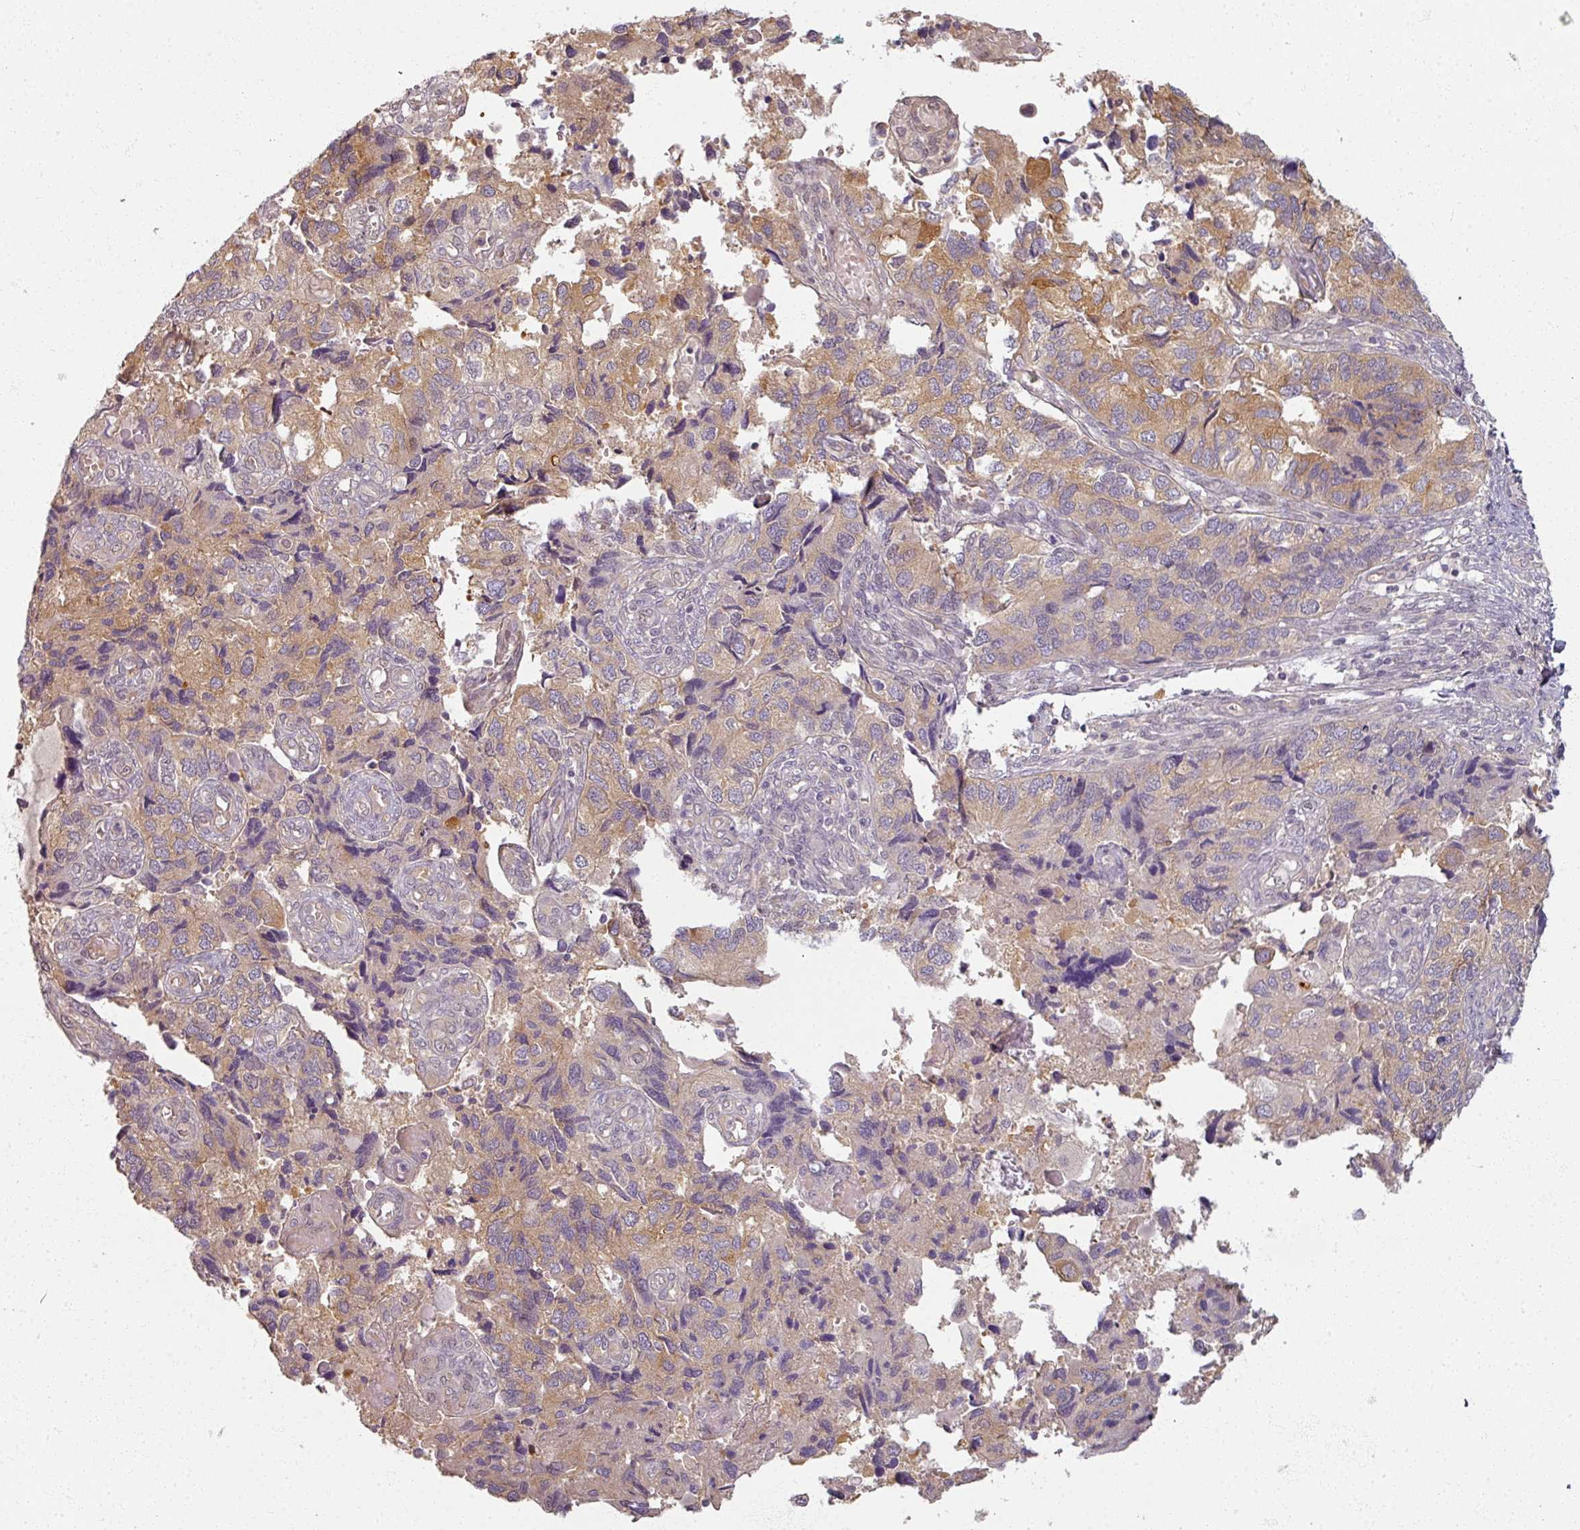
{"staining": {"intensity": "moderate", "quantity": "25%-75%", "location": "cytoplasmic/membranous"}, "tissue": "endometrial cancer", "cell_type": "Tumor cells", "image_type": "cancer", "snomed": [{"axis": "morphology", "description": "Carcinoma, NOS"}, {"axis": "topography", "description": "Uterus"}], "caption": "Immunohistochemical staining of endometrial cancer demonstrates moderate cytoplasmic/membranous protein expression in approximately 25%-75% of tumor cells.", "gene": "AGPAT4", "patient": {"sex": "female", "age": 76}}